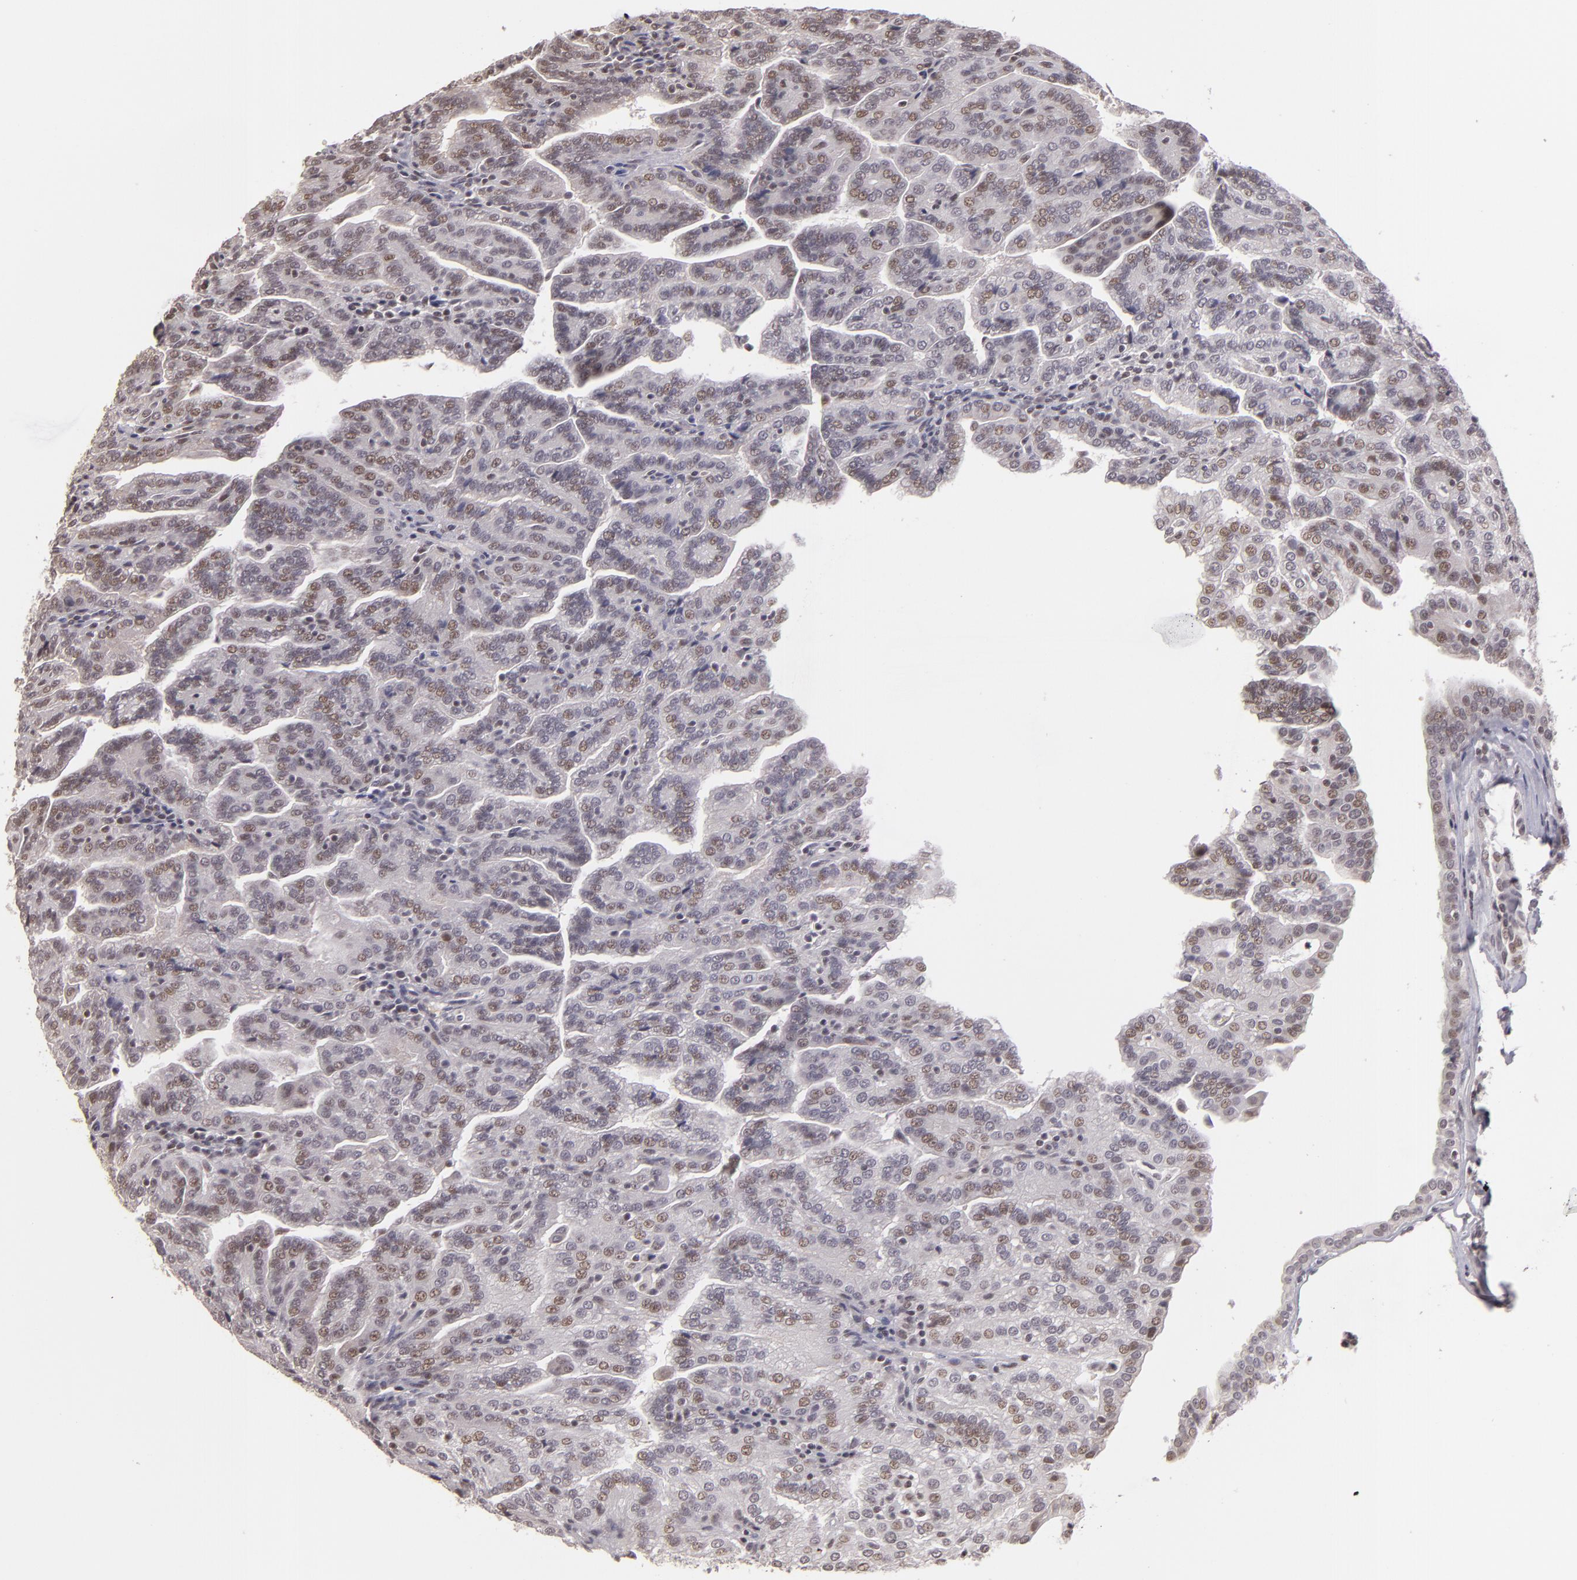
{"staining": {"intensity": "weak", "quantity": "<25%", "location": "nuclear"}, "tissue": "renal cancer", "cell_type": "Tumor cells", "image_type": "cancer", "snomed": [{"axis": "morphology", "description": "Adenocarcinoma, NOS"}, {"axis": "topography", "description": "Kidney"}], "caption": "A high-resolution histopathology image shows immunohistochemistry staining of renal cancer (adenocarcinoma), which demonstrates no significant staining in tumor cells.", "gene": "RARB", "patient": {"sex": "male", "age": 61}}